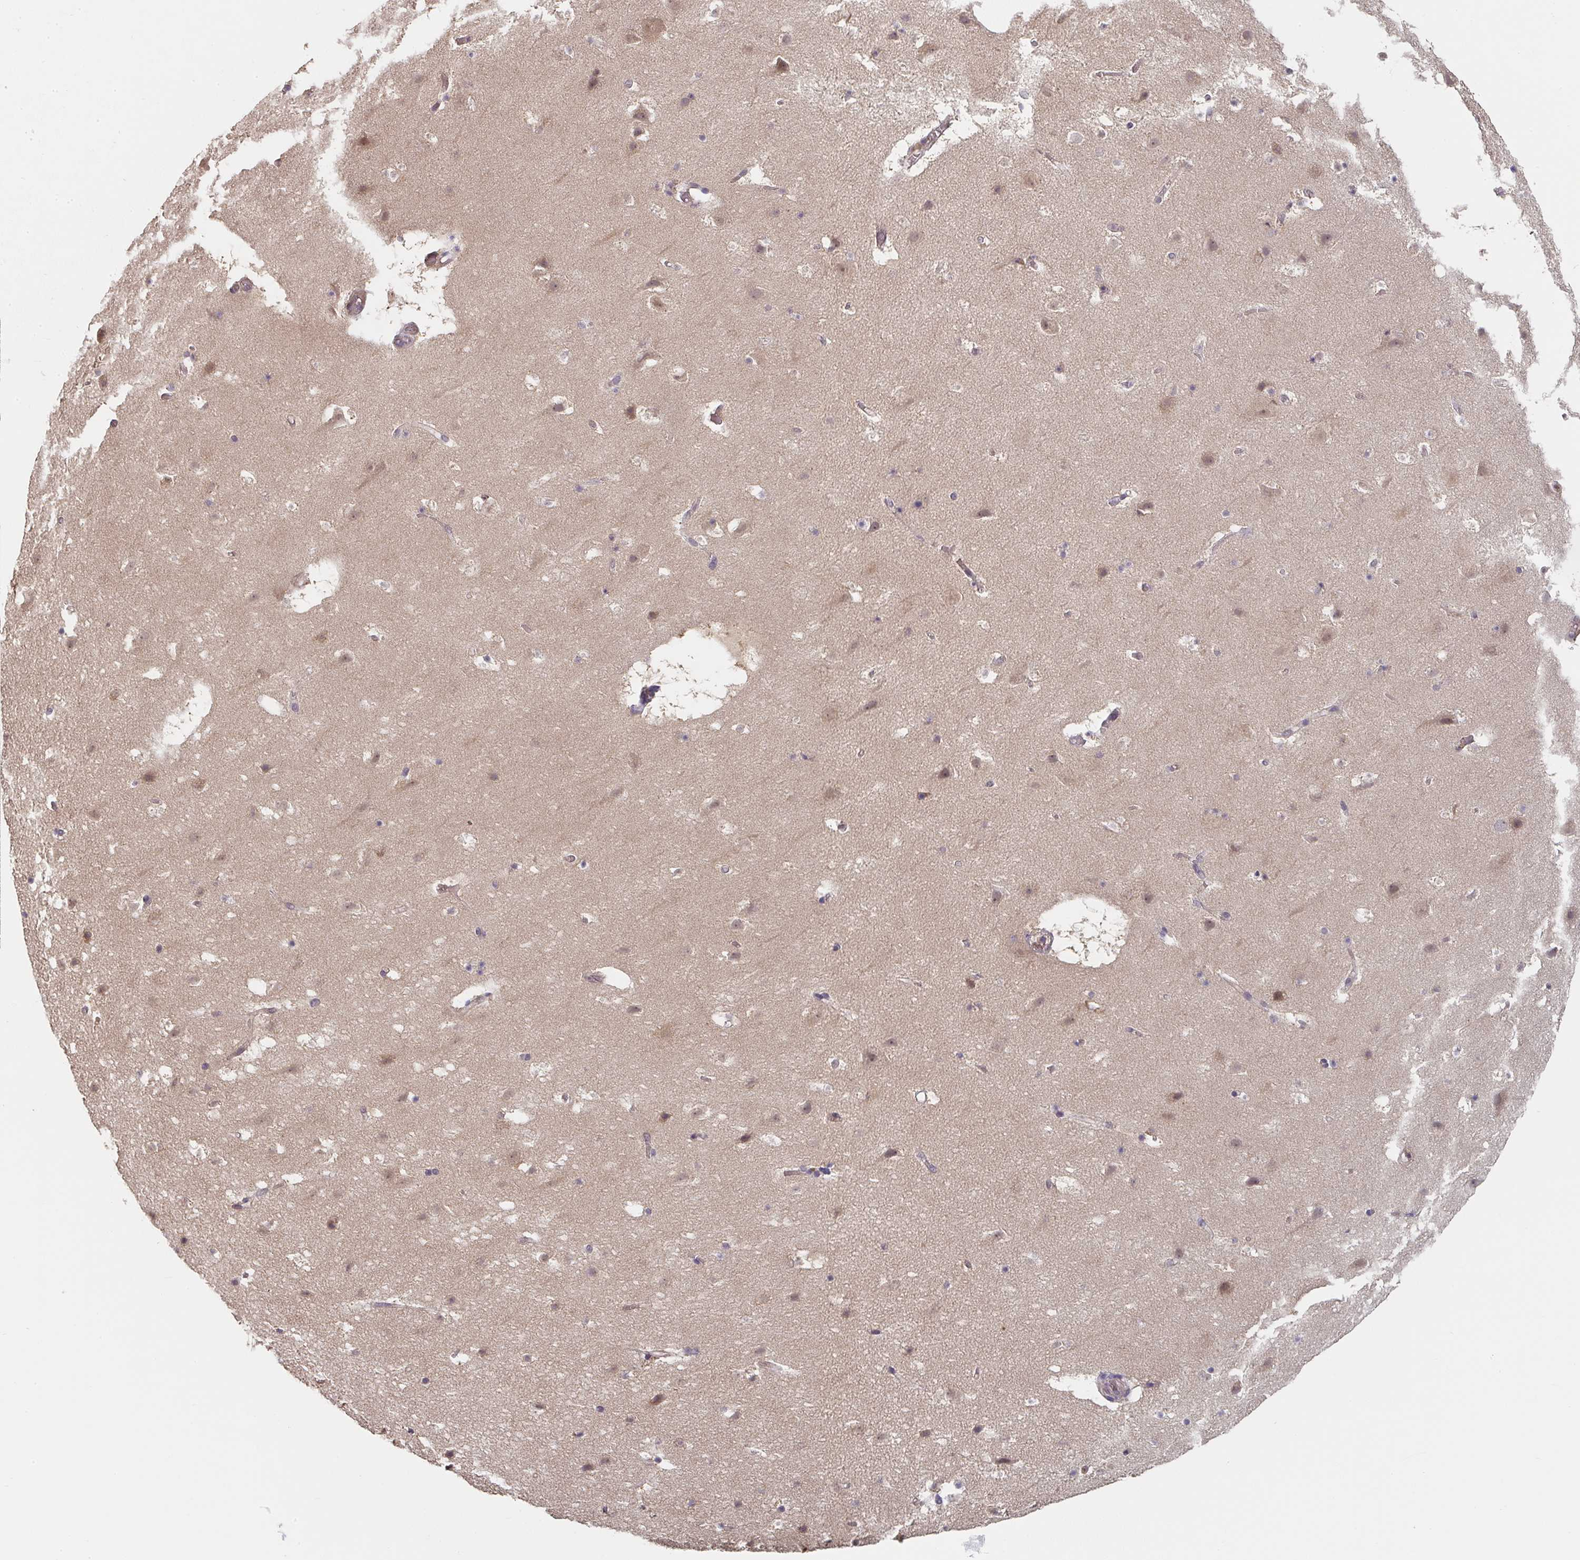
{"staining": {"intensity": "negative", "quantity": "none", "location": "none"}, "tissue": "cerebral cortex", "cell_type": "Endothelial cells", "image_type": "normal", "snomed": [{"axis": "morphology", "description": "Normal tissue, NOS"}, {"axis": "topography", "description": "Cerebral cortex"}], "caption": "IHC image of benign cerebral cortex: cerebral cortex stained with DAB (3,3'-diaminobenzidine) displays no significant protein staining in endothelial cells.", "gene": "RANGRF", "patient": {"sex": "female", "age": 42}}